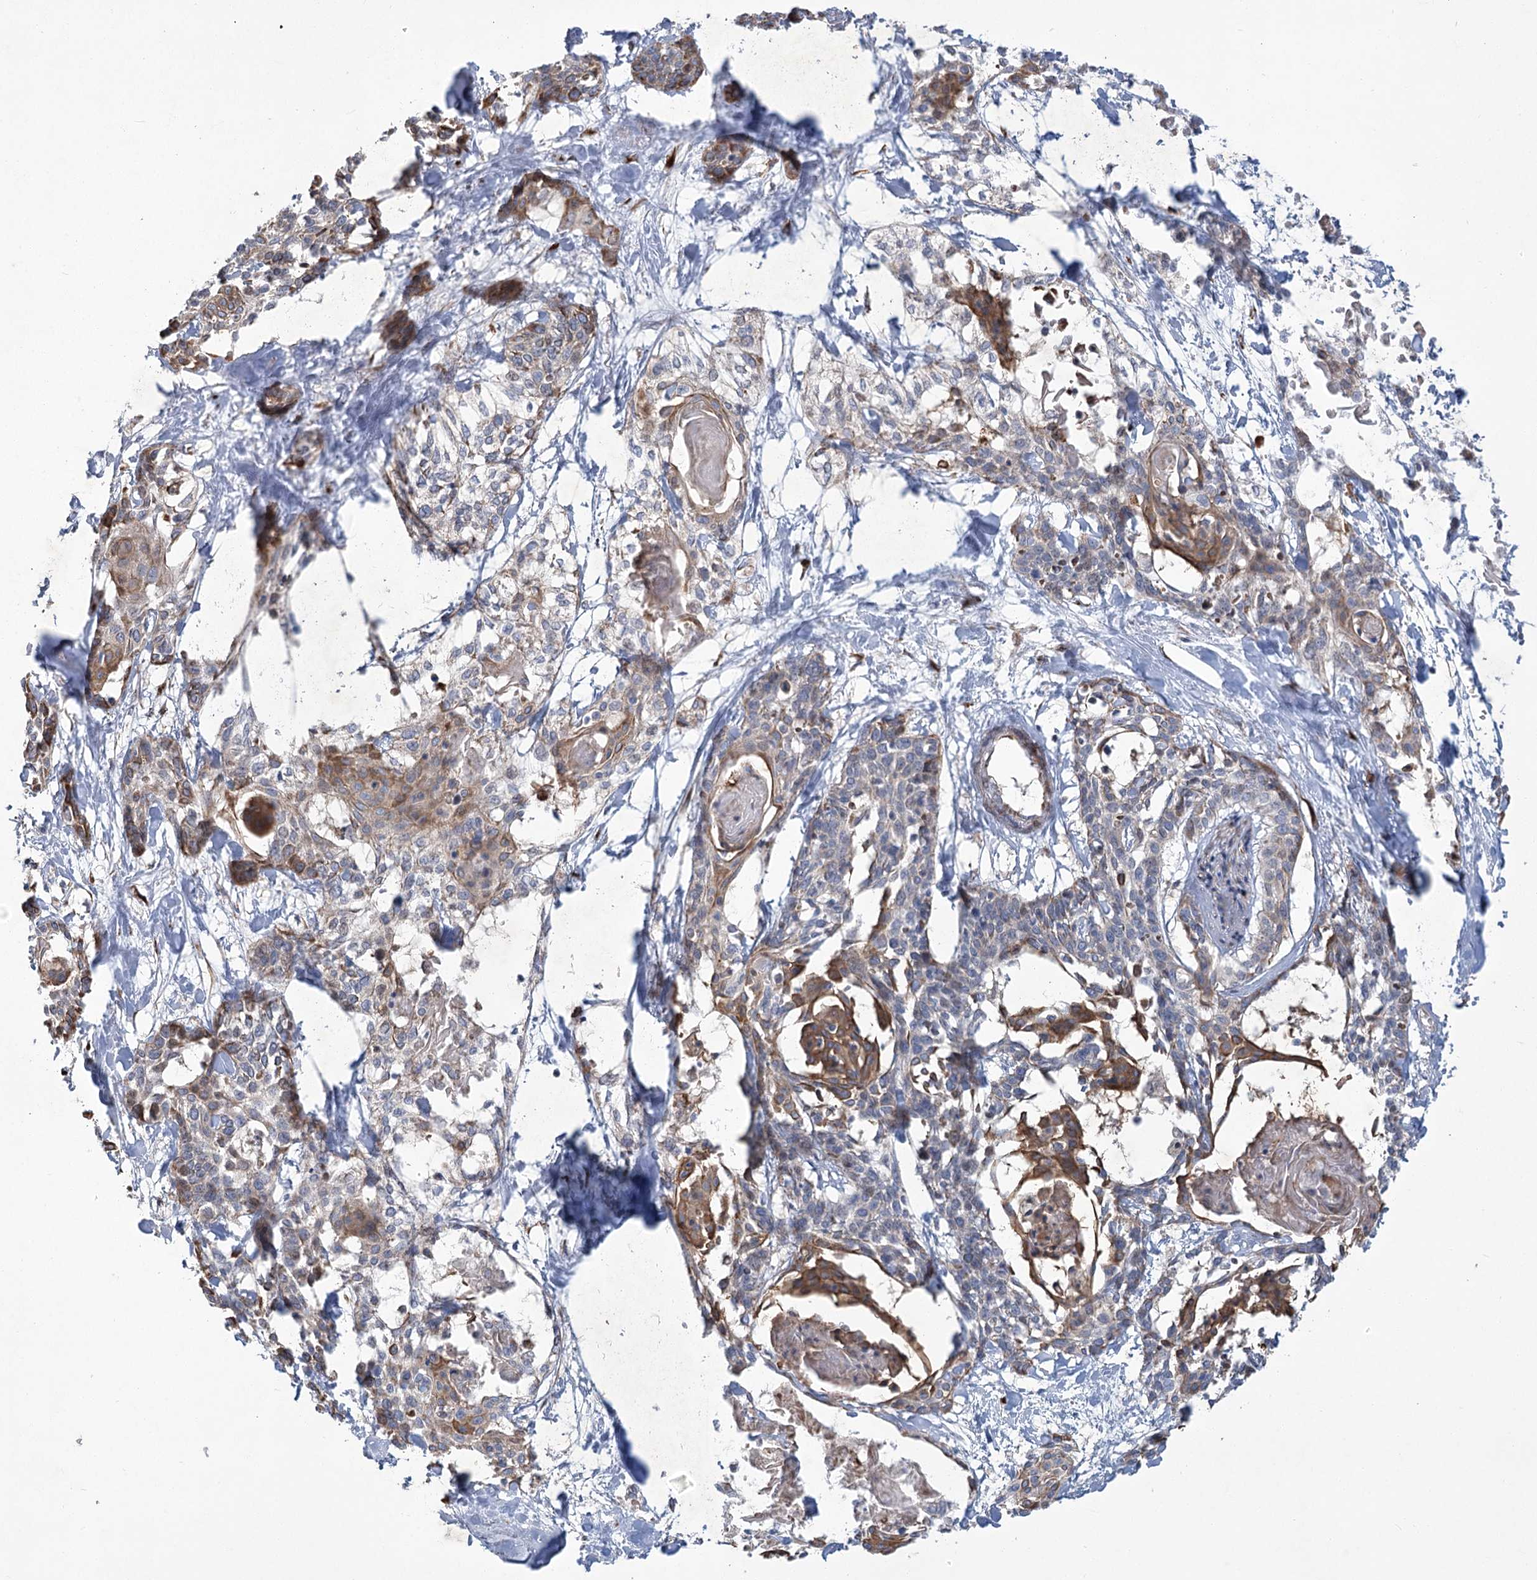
{"staining": {"intensity": "moderate", "quantity": ">75%", "location": "cytoplasmic/membranous"}, "tissue": "cervical cancer", "cell_type": "Tumor cells", "image_type": "cancer", "snomed": [{"axis": "morphology", "description": "Squamous cell carcinoma, NOS"}, {"axis": "topography", "description": "Cervix"}], "caption": "An image of cervical cancer stained for a protein reveals moderate cytoplasmic/membranous brown staining in tumor cells. (IHC, brightfield microscopy, high magnification).", "gene": "GCNT4", "patient": {"sex": "female", "age": 57}}